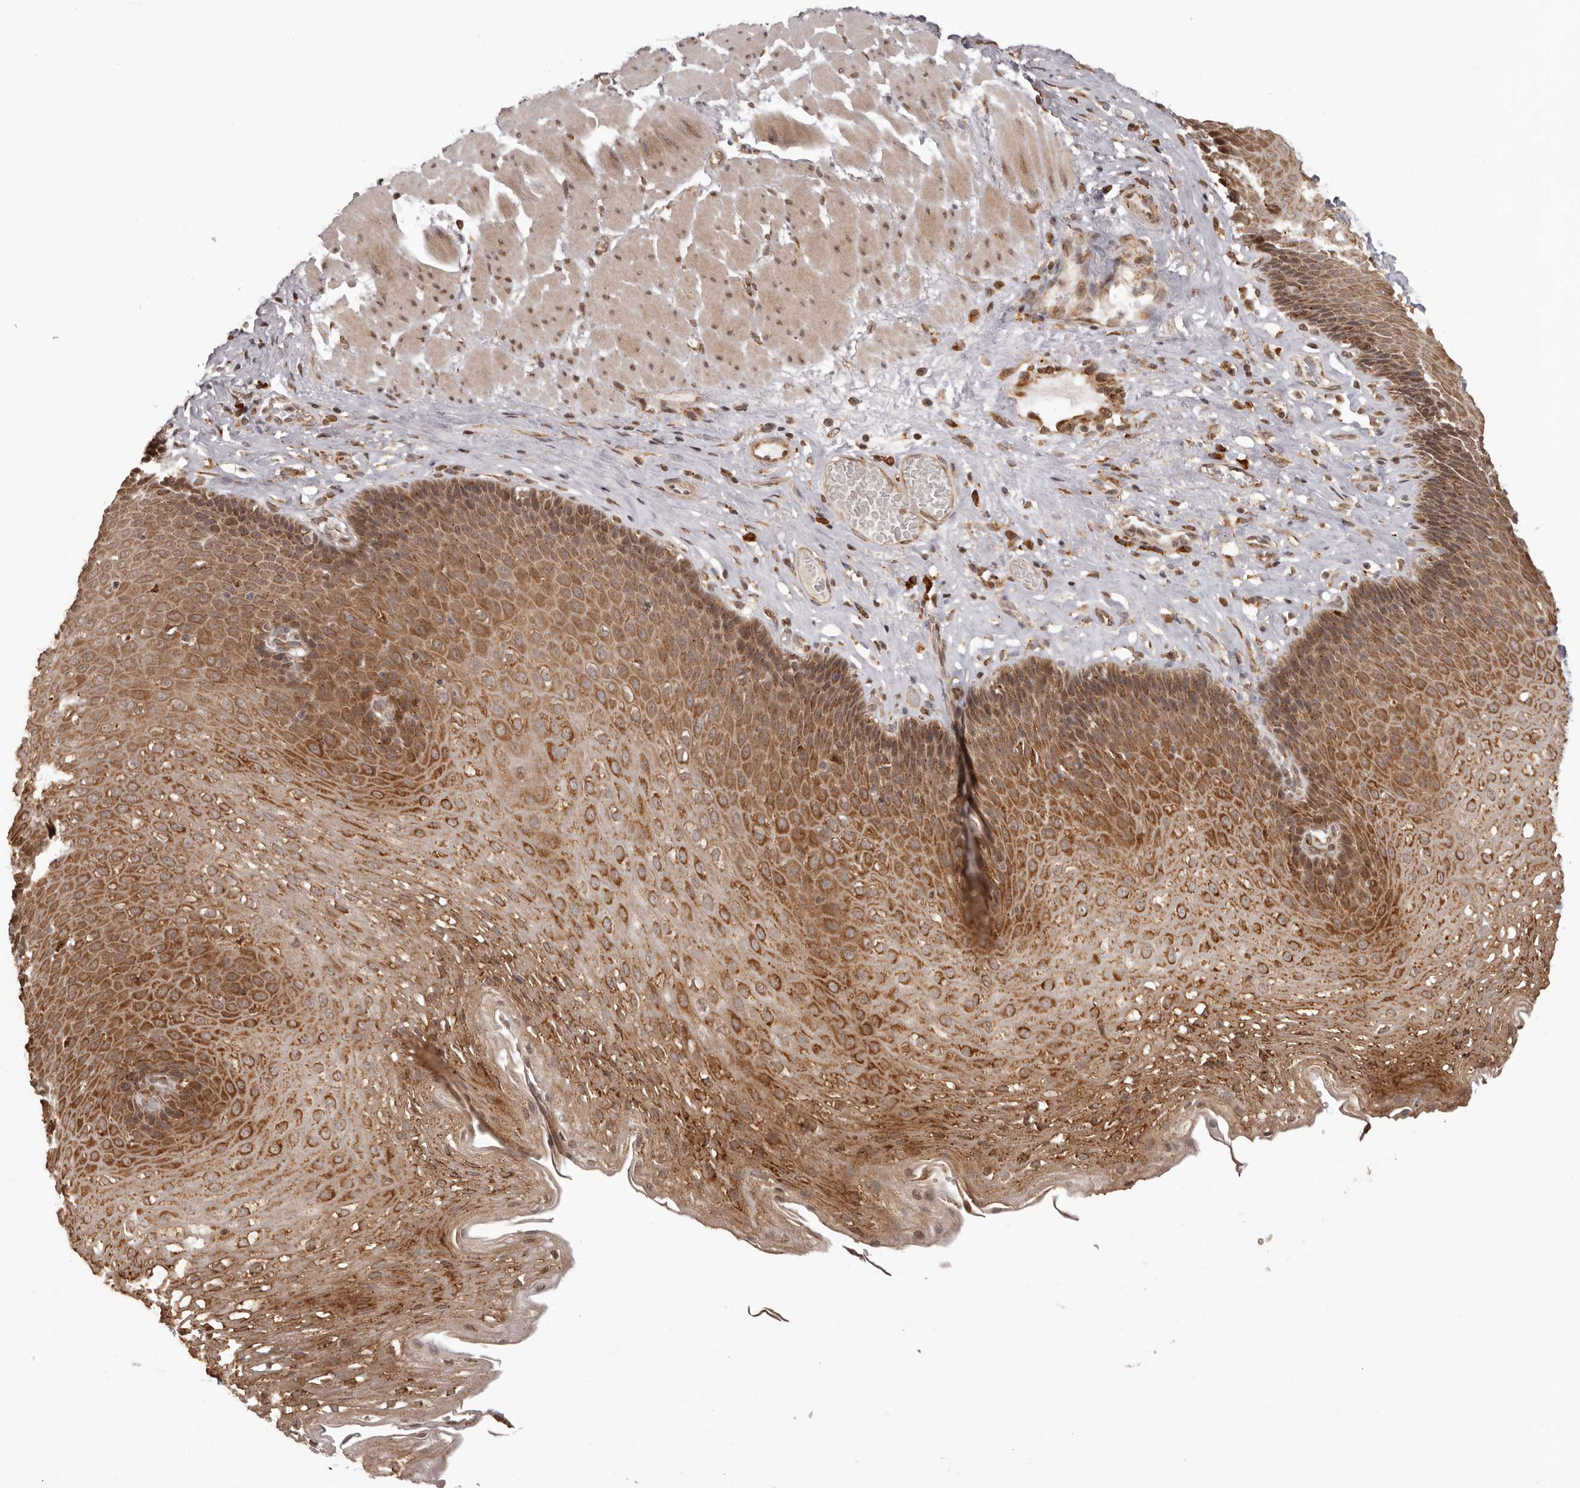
{"staining": {"intensity": "moderate", "quantity": ">75%", "location": "cytoplasmic/membranous,nuclear"}, "tissue": "esophagus", "cell_type": "Squamous epithelial cells", "image_type": "normal", "snomed": [{"axis": "morphology", "description": "Normal tissue, NOS"}, {"axis": "topography", "description": "Esophagus"}], "caption": "Immunohistochemical staining of normal human esophagus shows medium levels of moderate cytoplasmic/membranous,nuclear expression in about >75% of squamous epithelial cells.", "gene": "IL32", "patient": {"sex": "female", "age": 66}}